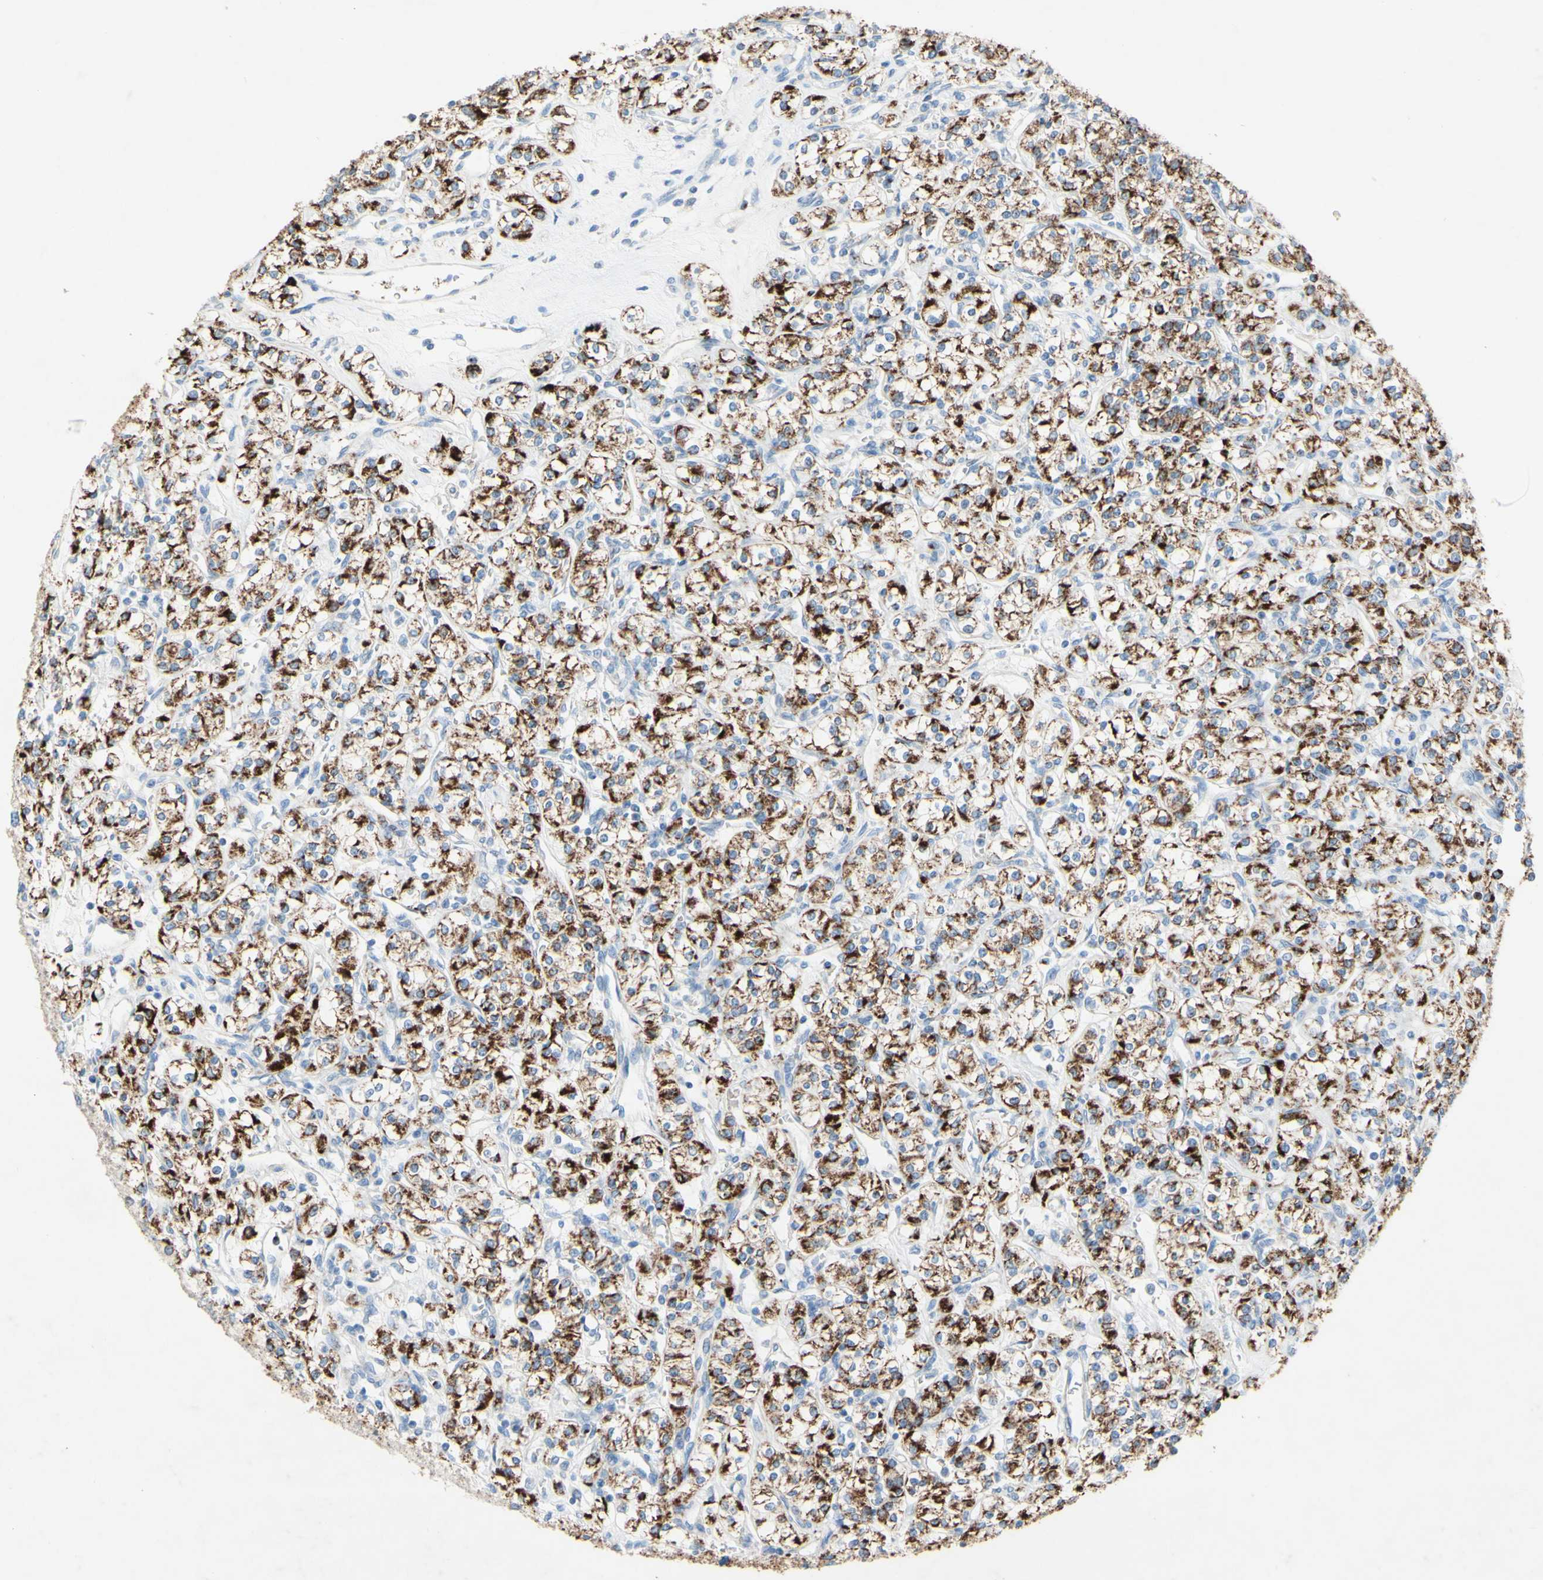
{"staining": {"intensity": "moderate", "quantity": ">75%", "location": "cytoplasmic/membranous"}, "tissue": "renal cancer", "cell_type": "Tumor cells", "image_type": "cancer", "snomed": [{"axis": "morphology", "description": "Adenocarcinoma, NOS"}, {"axis": "topography", "description": "Kidney"}], "caption": "Protein analysis of adenocarcinoma (renal) tissue exhibits moderate cytoplasmic/membranous staining in approximately >75% of tumor cells. The protein of interest is stained brown, and the nuclei are stained in blue (DAB (3,3'-diaminobenzidine) IHC with brightfield microscopy, high magnification).", "gene": "ACADL", "patient": {"sex": "male", "age": 77}}